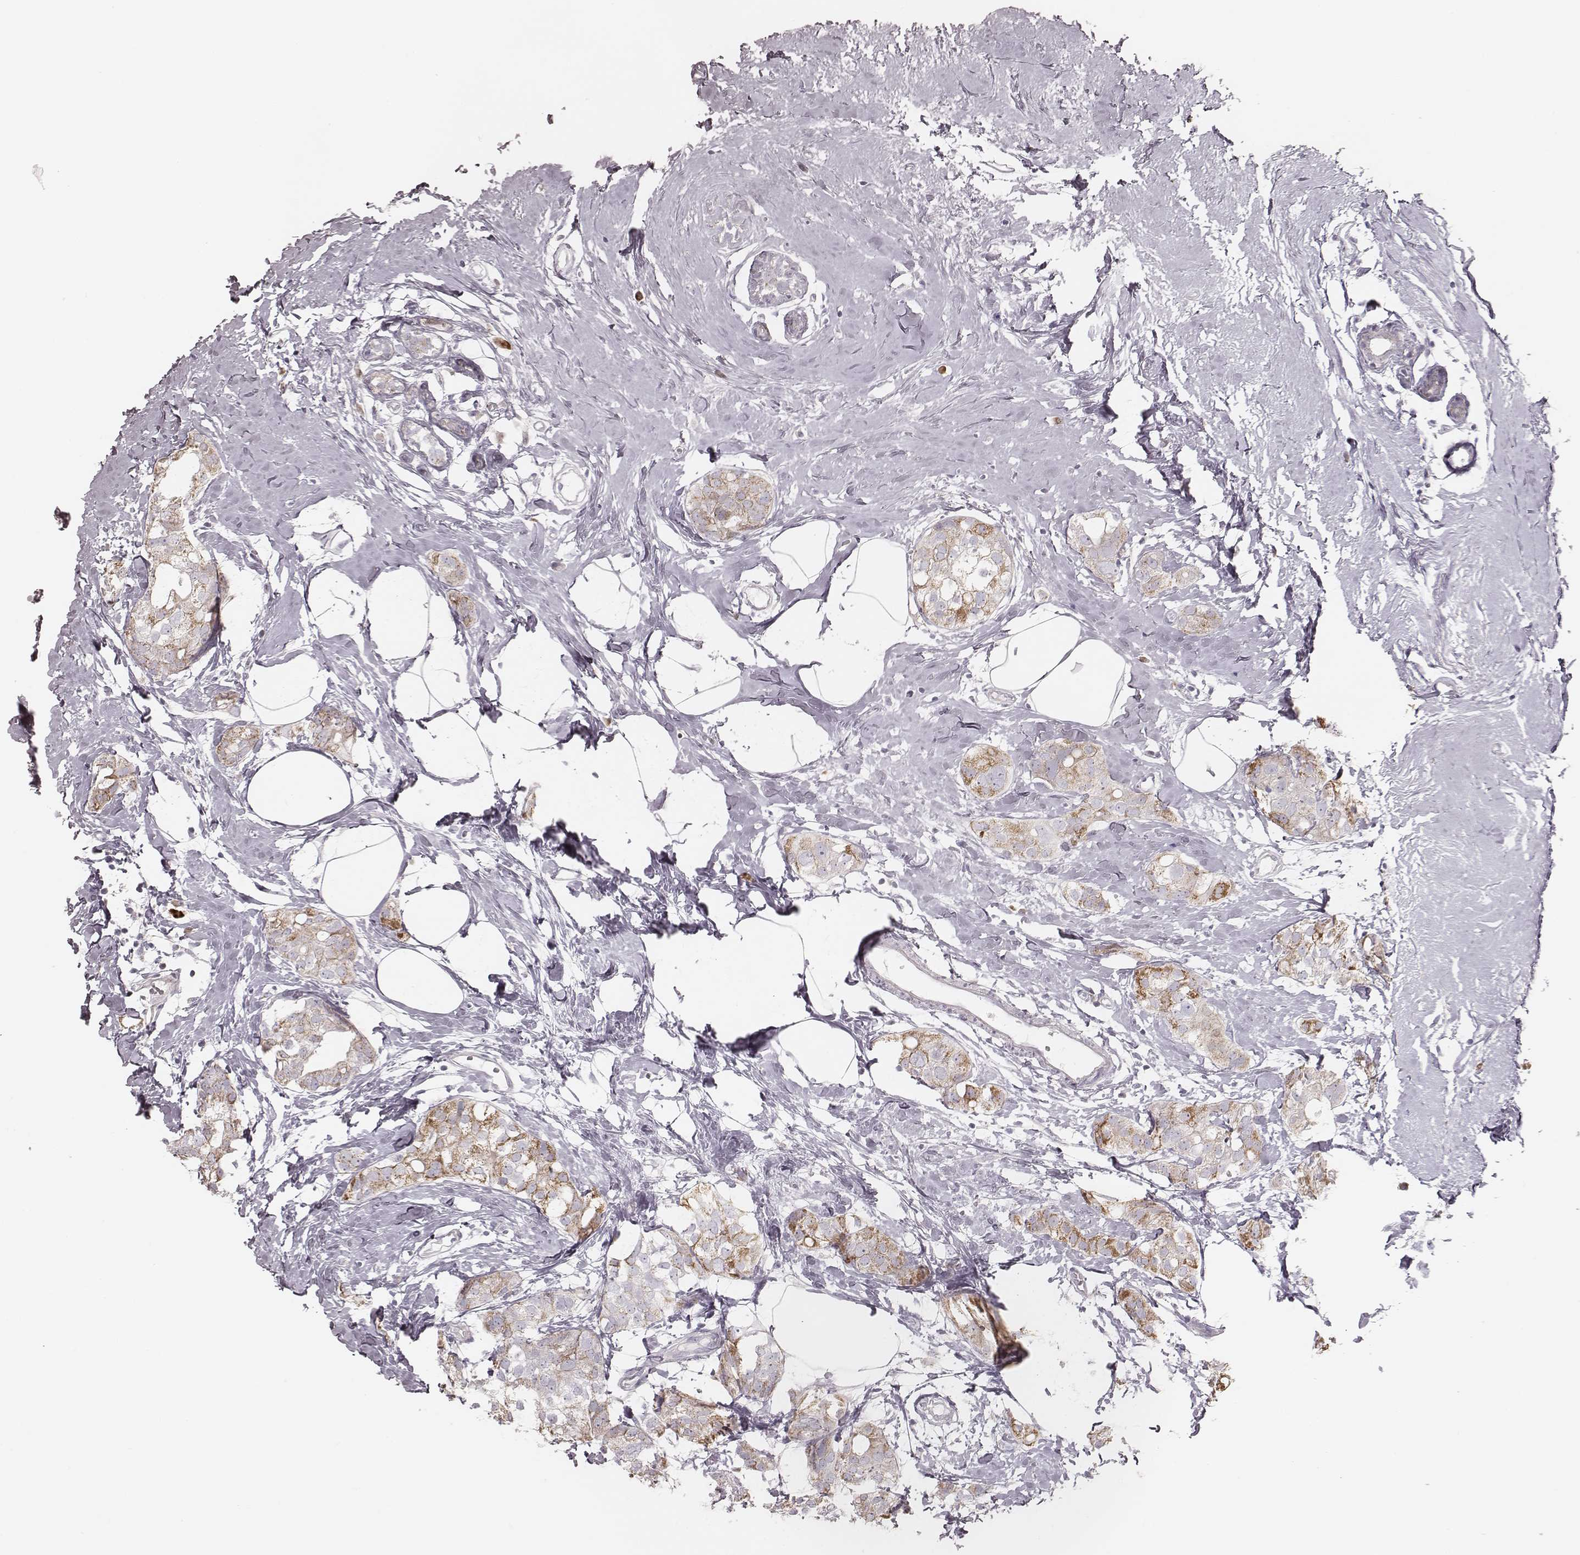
{"staining": {"intensity": "moderate", "quantity": ">75%", "location": "cytoplasmic/membranous"}, "tissue": "breast cancer", "cell_type": "Tumor cells", "image_type": "cancer", "snomed": [{"axis": "morphology", "description": "Duct carcinoma"}, {"axis": "topography", "description": "Breast"}], "caption": "Immunohistochemistry image of neoplastic tissue: human breast infiltrating ductal carcinoma stained using immunohistochemistry demonstrates medium levels of moderate protein expression localized specifically in the cytoplasmic/membranous of tumor cells, appearing as a cytoplasmic/membranous brown color.", "gene": "KIF5C", "patient": {"sex": "female", "age": 40}}